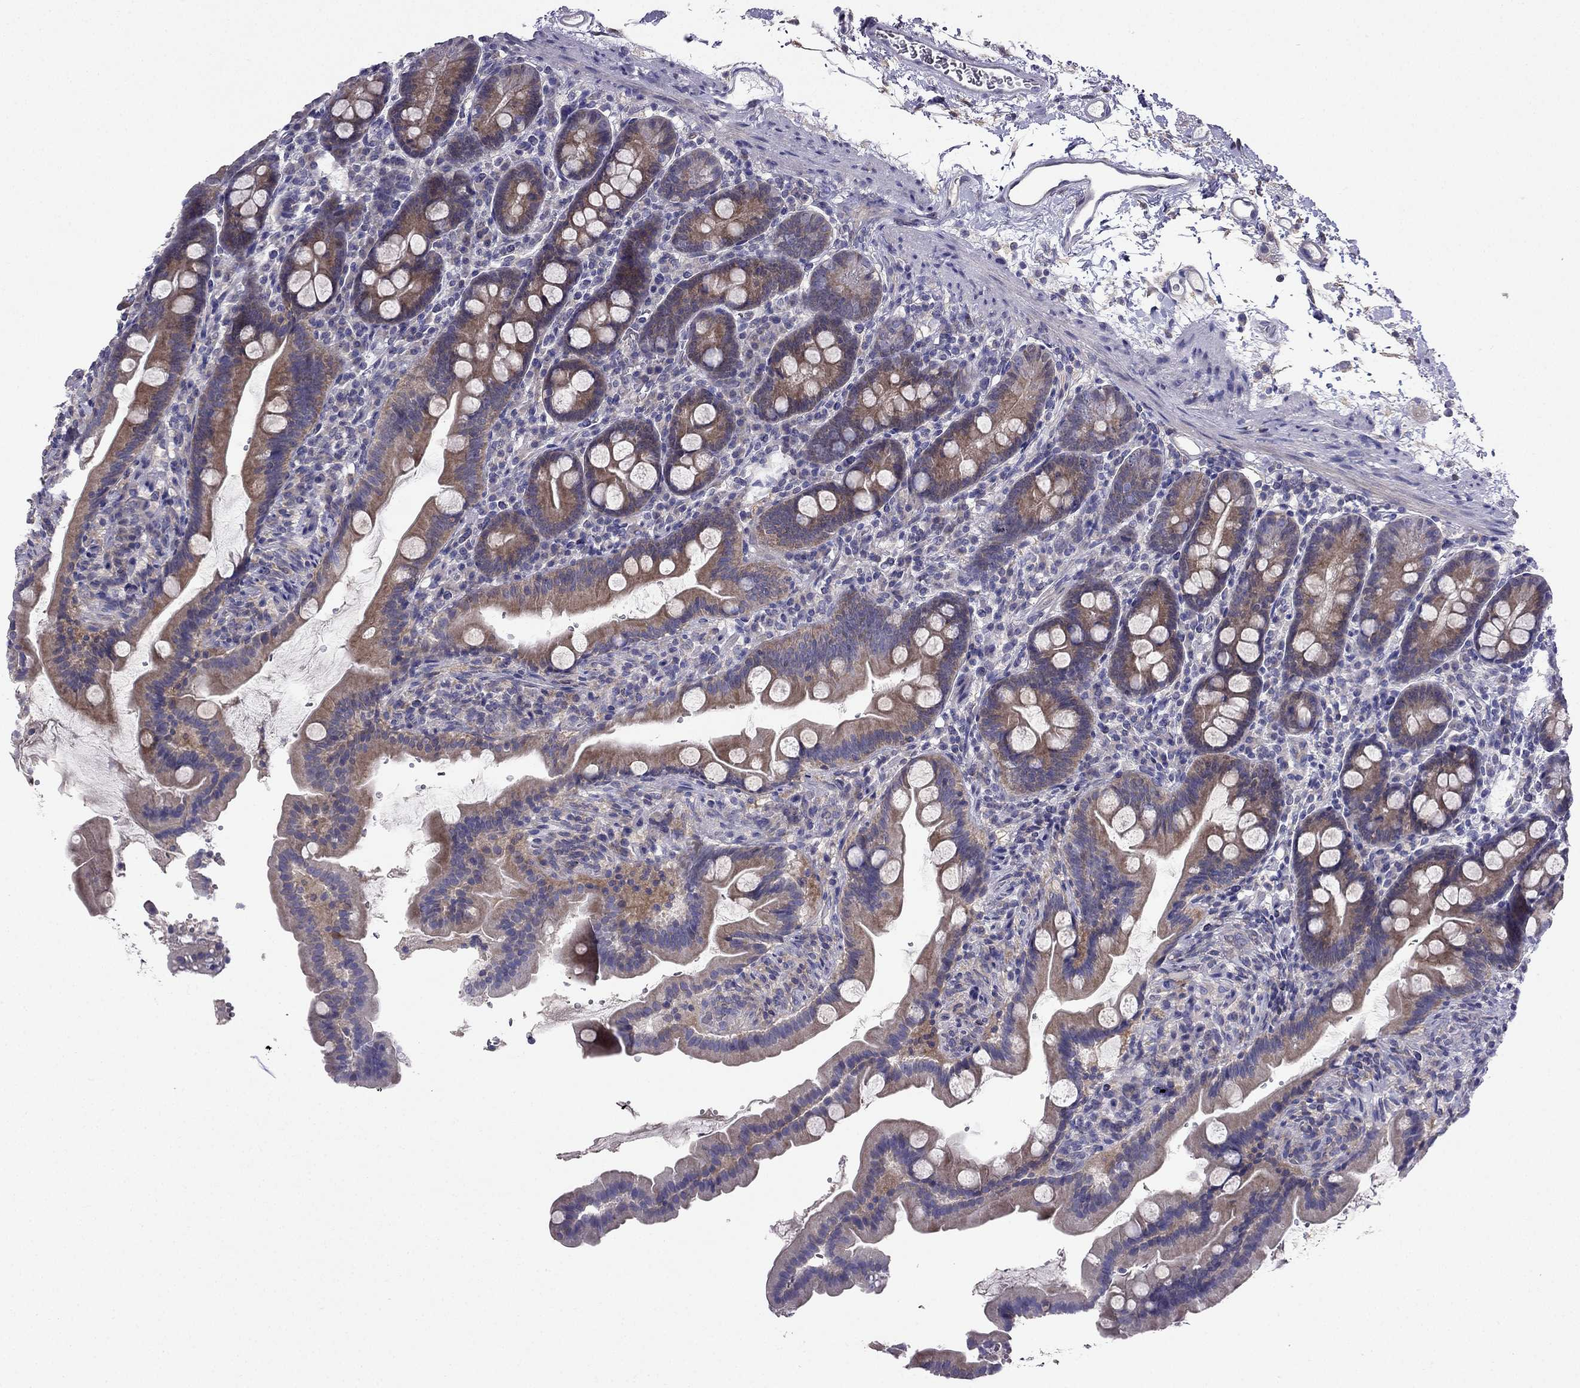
{"staining": {"intensity": "moderate", "quantity": "25%-75%", "location": "cytoplasmic/membranous"}, "tissue": "small intestine", "cell_type": "Glandular cells", "image_type": "normal", "snomed": [{"axis": "morphology", "description": "Normal tissue, NOS"}, {"axis": "topography", "description": "Small intestine"}], "caption": "Immunohistochemistry (IHC) of normal small intestine exhibits medium levels of moderate cytoplasmic/membranous positivity in approximately 25%-75% of glandular cells. Using DAB (brown) and hematoxylin (blue) stains, captured at high magnification using brightfield microscopy.", "gene": "AS3MT", "patient": {"sex": "female", "age": 44}}